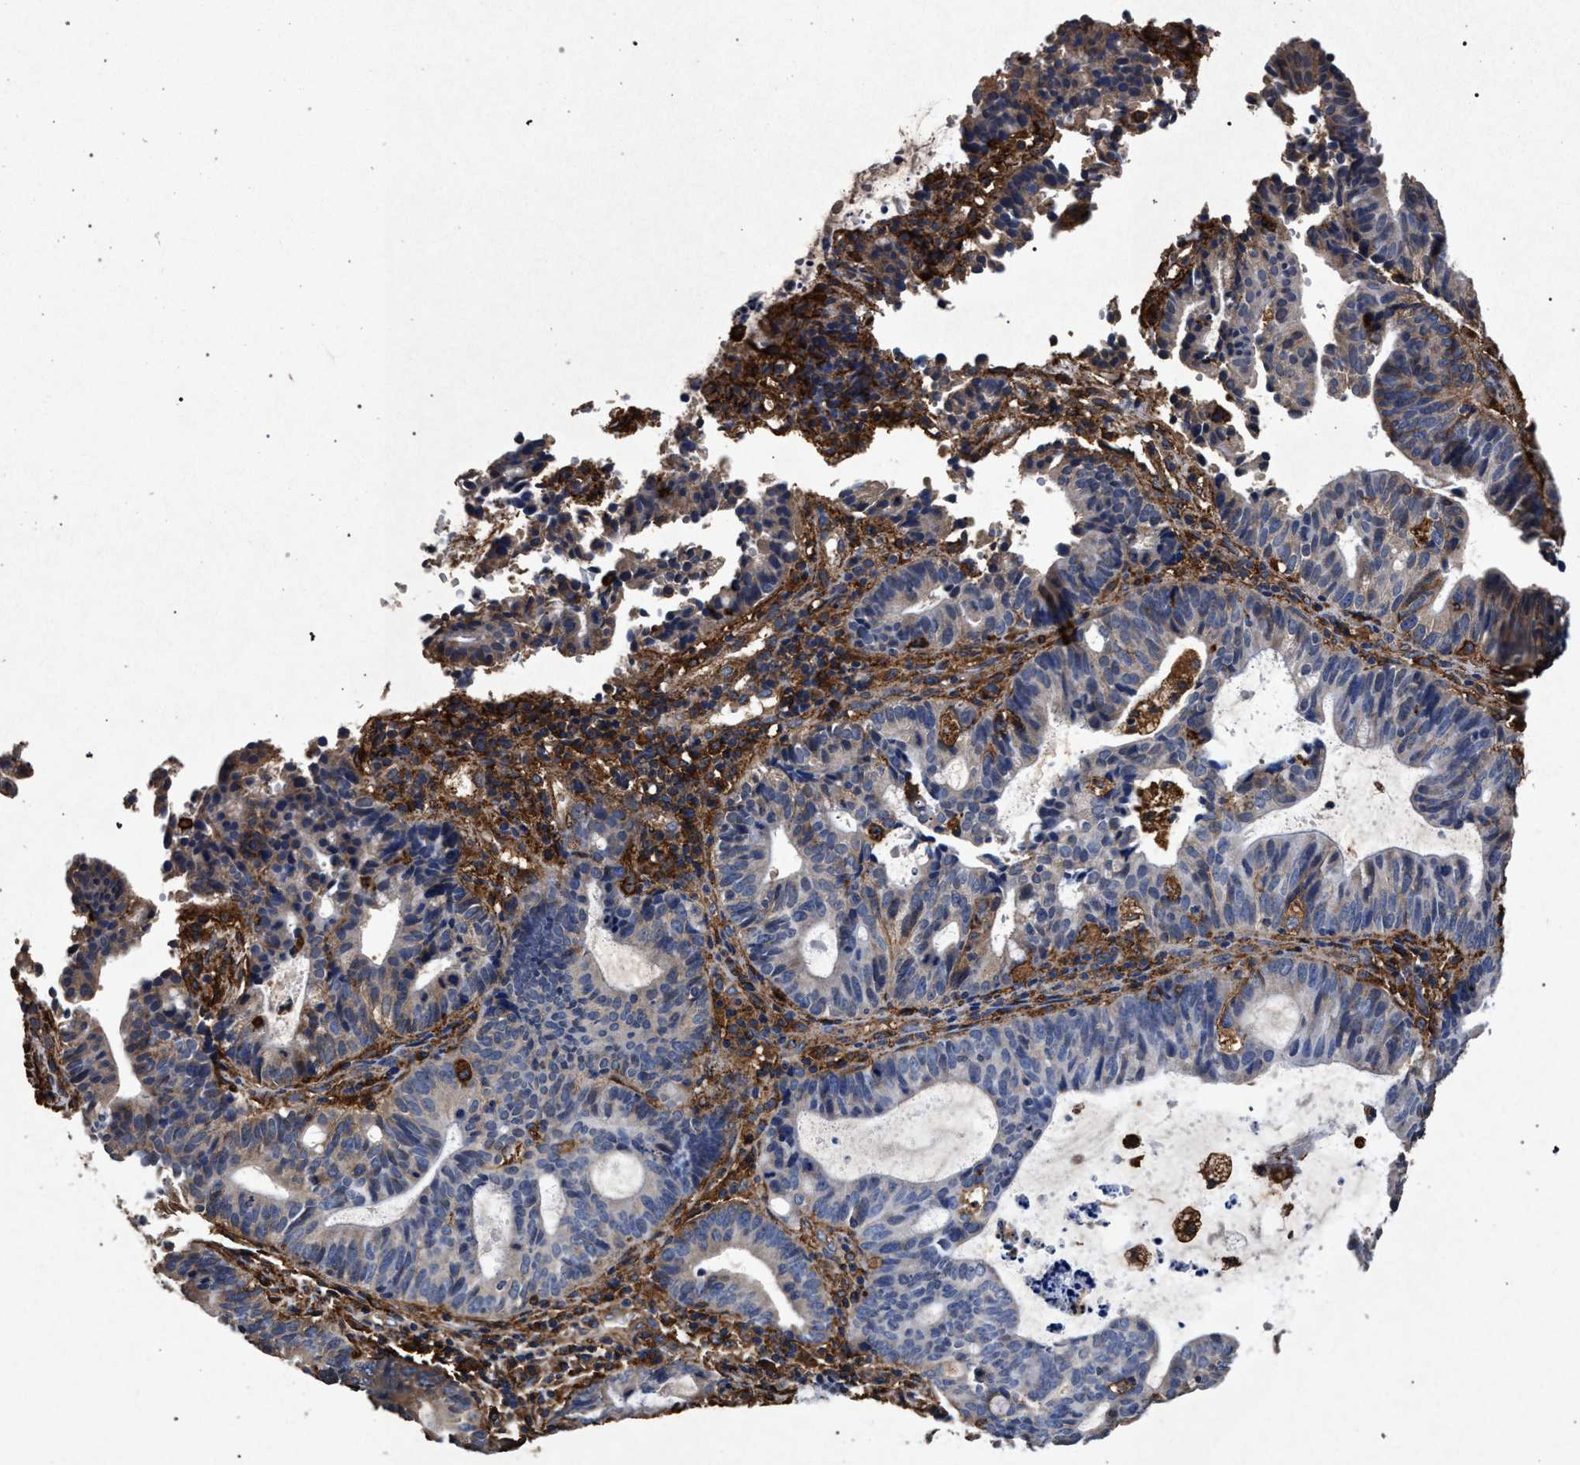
{"staining": {"intensity": "moderate", "quantity": "25%-75%", "location": "cytoplasmic/membranous"}, "tissue": "endometrial cancer", "cell_type": "Tumor cells", "image_type": "cancer", "snomed": [{"axis": "morphology", "description": "Adenocarcinoma, NOS"}, {"axis": "topography", "description": "Uterus"}], "caption": "Protein analysis of endometrial cancer (adenocarcinoma) tissue shows moderate cytoplasmic/membranous staining in approximately 25%-75% of tumor cells. (brown staining indicates protein expression, while blue staining denotes nuclei).", "gene": "MARCKS", "patient": {"sex": "female", "age": 83}}